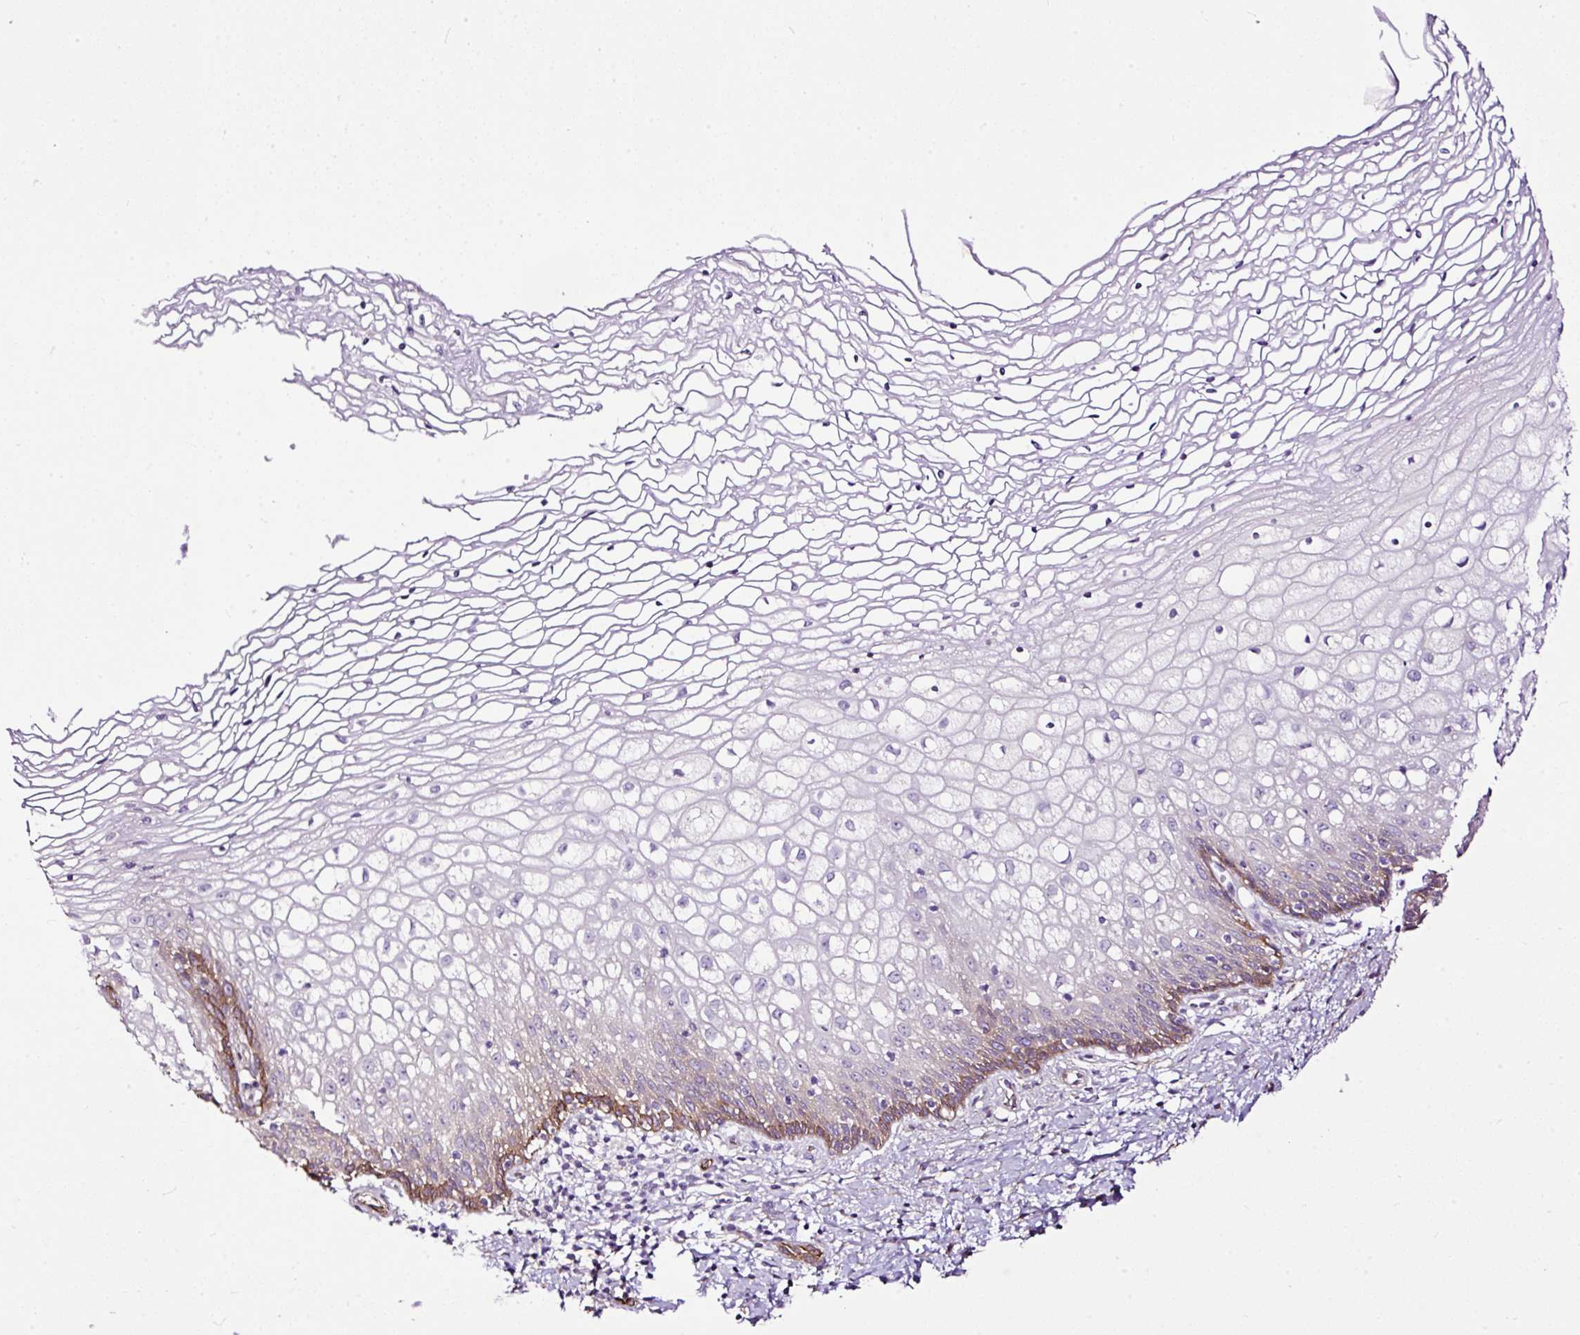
{"staining": {"intensity": "moderate", "quantity": "25%-75%", "location": "cytoplasmic/membranous"}, "tissue": "cervix", "cell_type": "Glandular cells", "image_type": "normal", "snomed": [{"axis": "morphology", "description": "Normal tissue, NOS"}, {"axis": "topography", "description": "Cervix"}], "caption": "IHC staining of unremarkable cervix, which reveals medium levels of moderate cytoplasmic/membranous expression in about 25%-75% of glandular cells indicating moderate cytoplasmic/membranous protein staining. The staining was performed using DAB (brown) for protein detection and nuclei were counterstained in hematoxylin (blue).", "gene": "MAGEB16", "patient": {"sex": "female", "age": 36}}